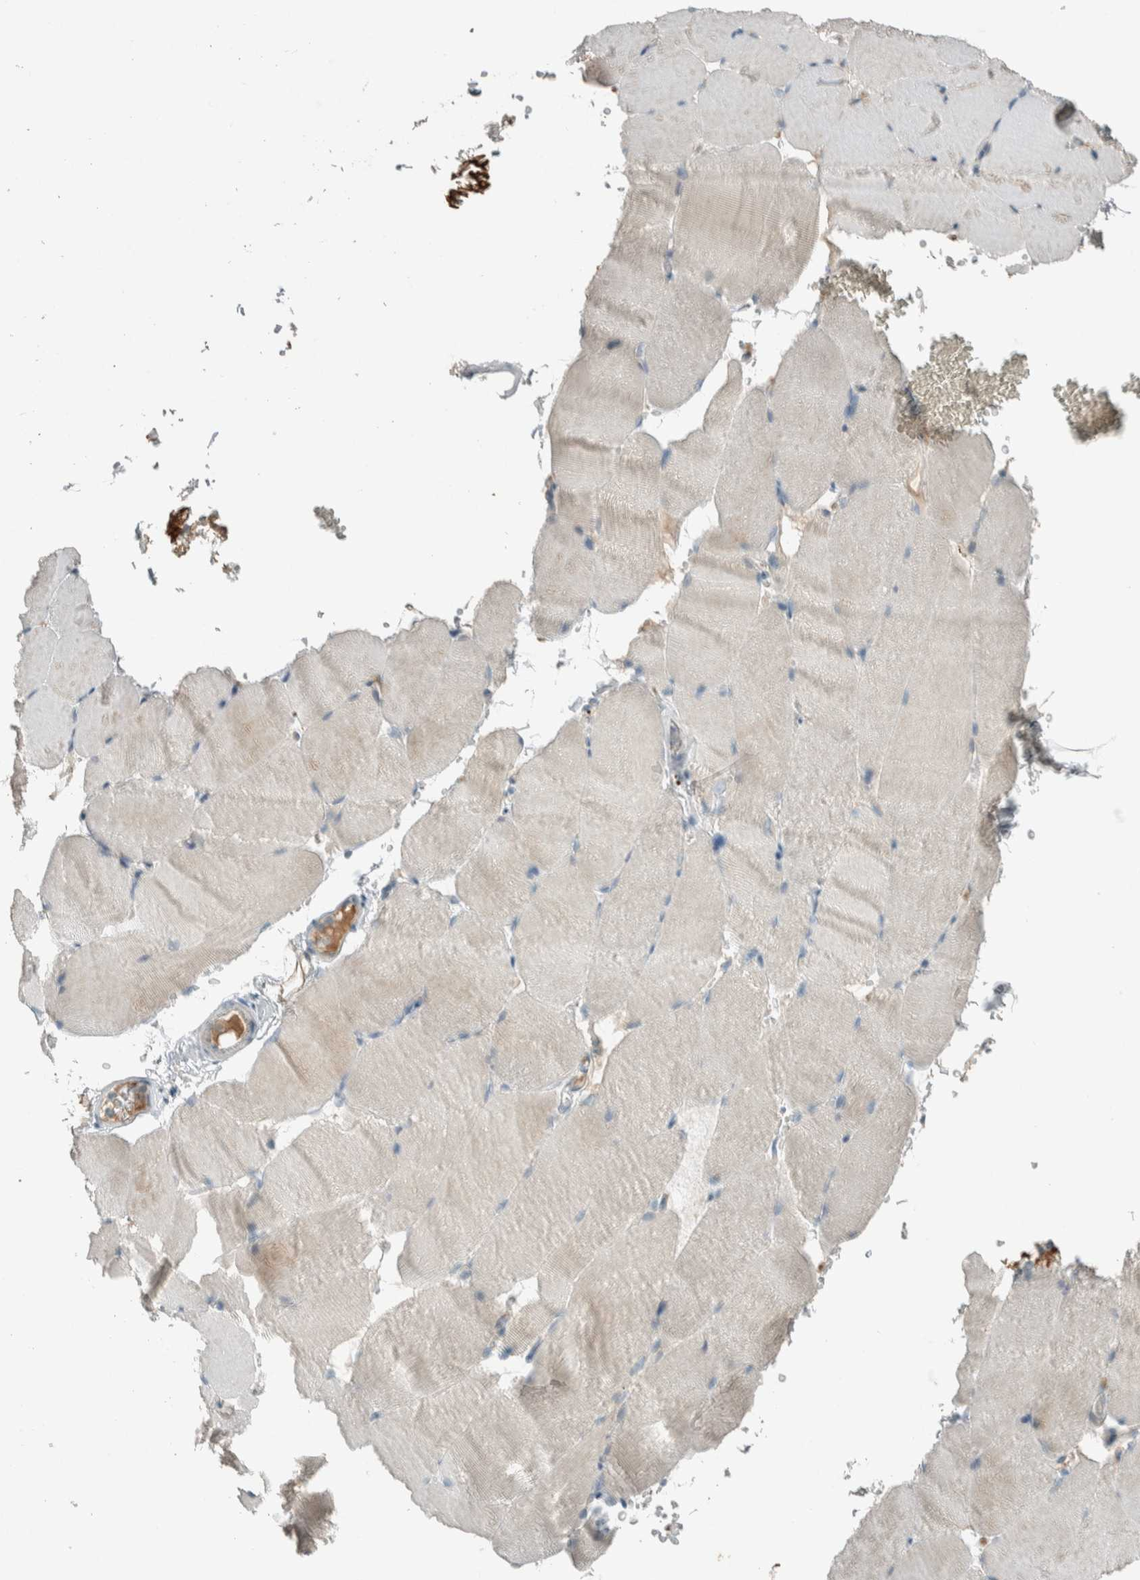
{"staining": {"intensity": "weak", "quantity": "<25%", "location": "cytoplasmic/membranous"}, "tissue": "skeletal muscle", "cell_type": "Myocytes", "image_type": "normal", "snomed": [{"axis": "morphology", "description": "Normal tissue, NOS"}, {"axis": "topography", "description": "Skeletal muscle"}, {"axis": "topography", "description": "Parathyroid gland"}], "caption": "High magnification brightfield microscopy of normal skeletal muscle stained with DAB (3,3'-diaminobenzidine) (brown) and counterstained with hematoxylin (blue): myocytes show no significant expression. (Immunohistochemistry, brightfield microscopy, high magnification).", "gene": "CERCAM", "patient": {"sex": "female", "age": 37}}